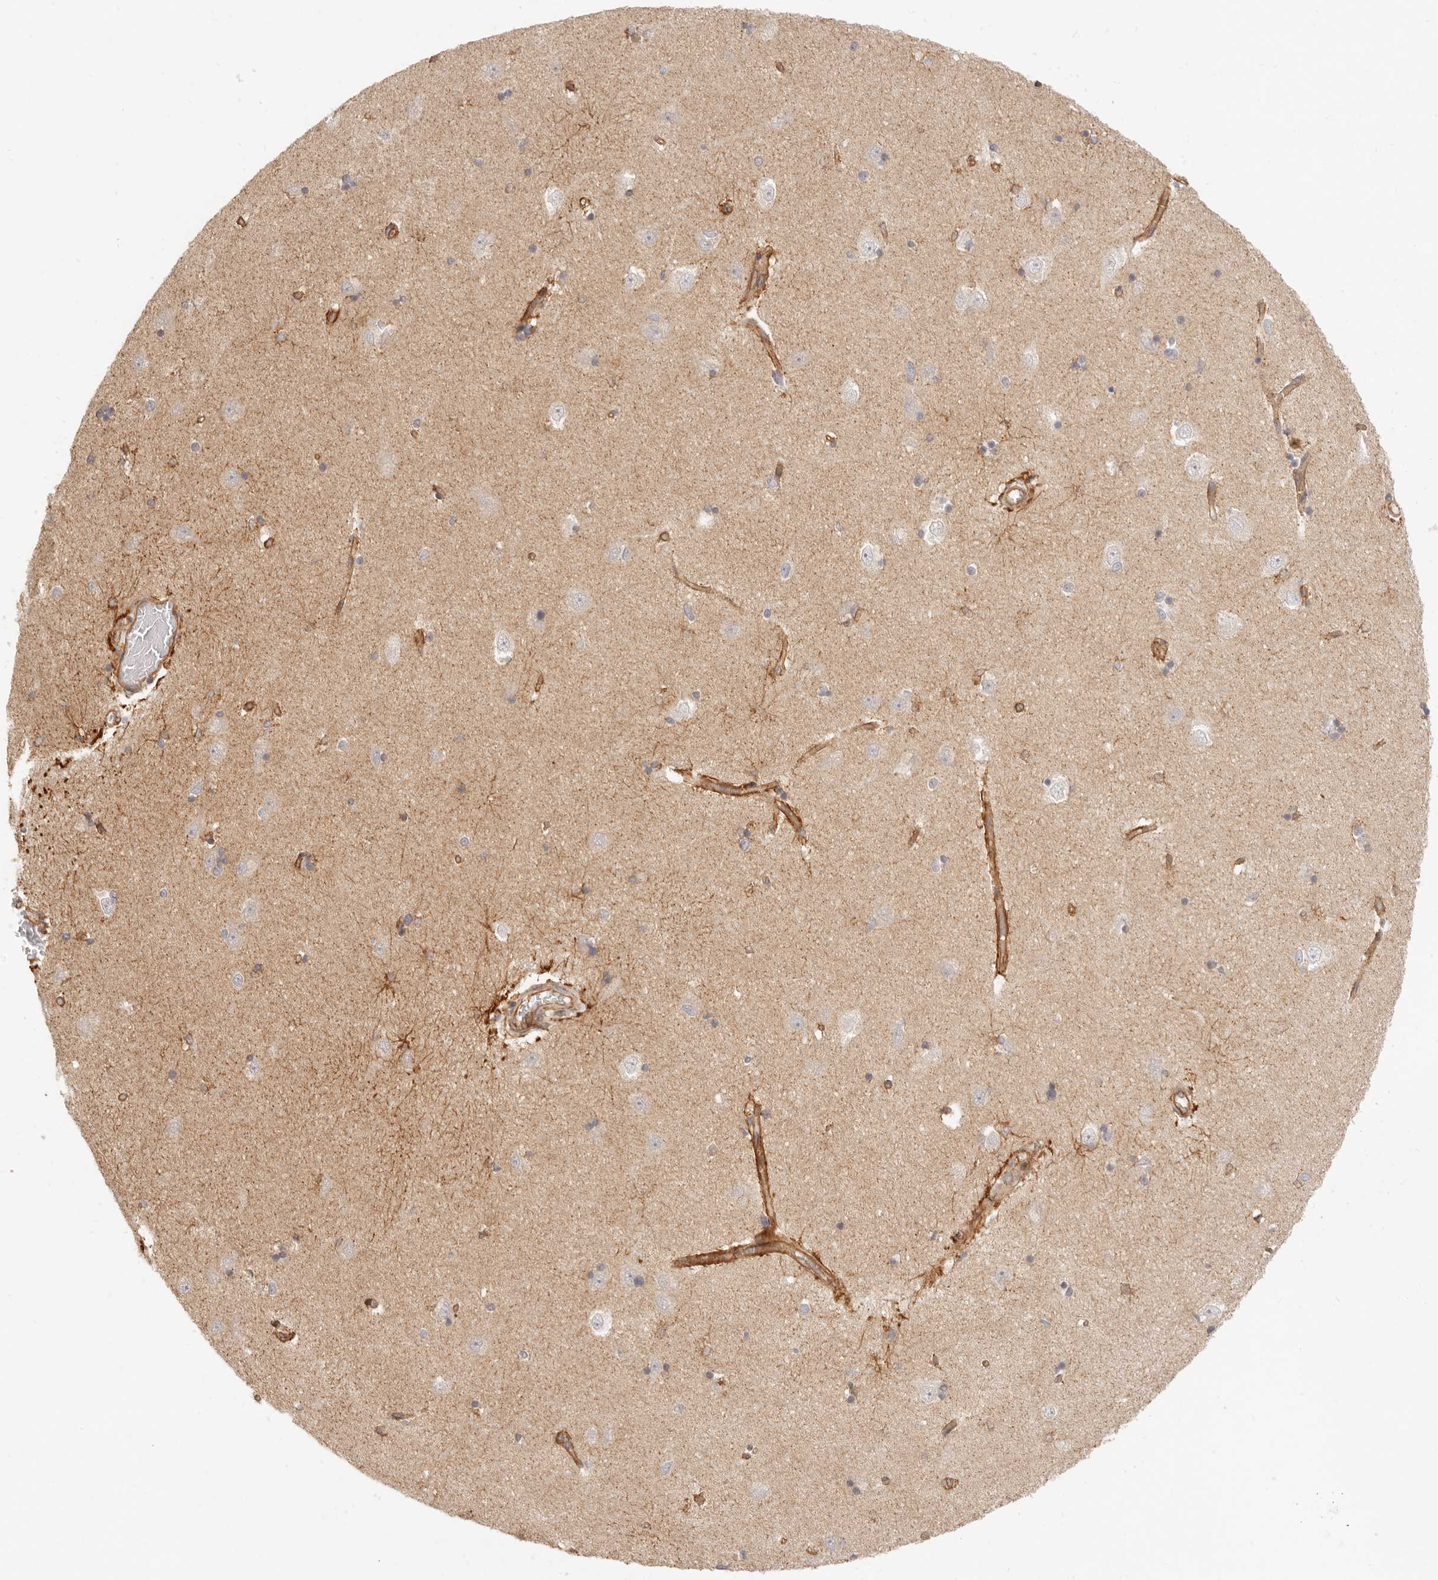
{"staining": {"intensity": "moderate", "quantity": "<25%", "location": "cytoplasmic/membranous"}, "tissue": "hippocampus", "cell_type": "Glial cells", "image_type": "normal", "snomed": [{"axis": "morphology", "description": "Normal tissue, NOS"}, {"axis": "topography", "description": "Hippocampus"}], "caption": "Immunohistochemistry (IHC) photomicrograph of benign hippocampus stained for a protein (brown), which demonstrates low levels of moderate cytoplasmic/membranous staining in about <25% of glial cells.", "gene": "UFSP1", "patient": {"sex": "male", "age": 45}}